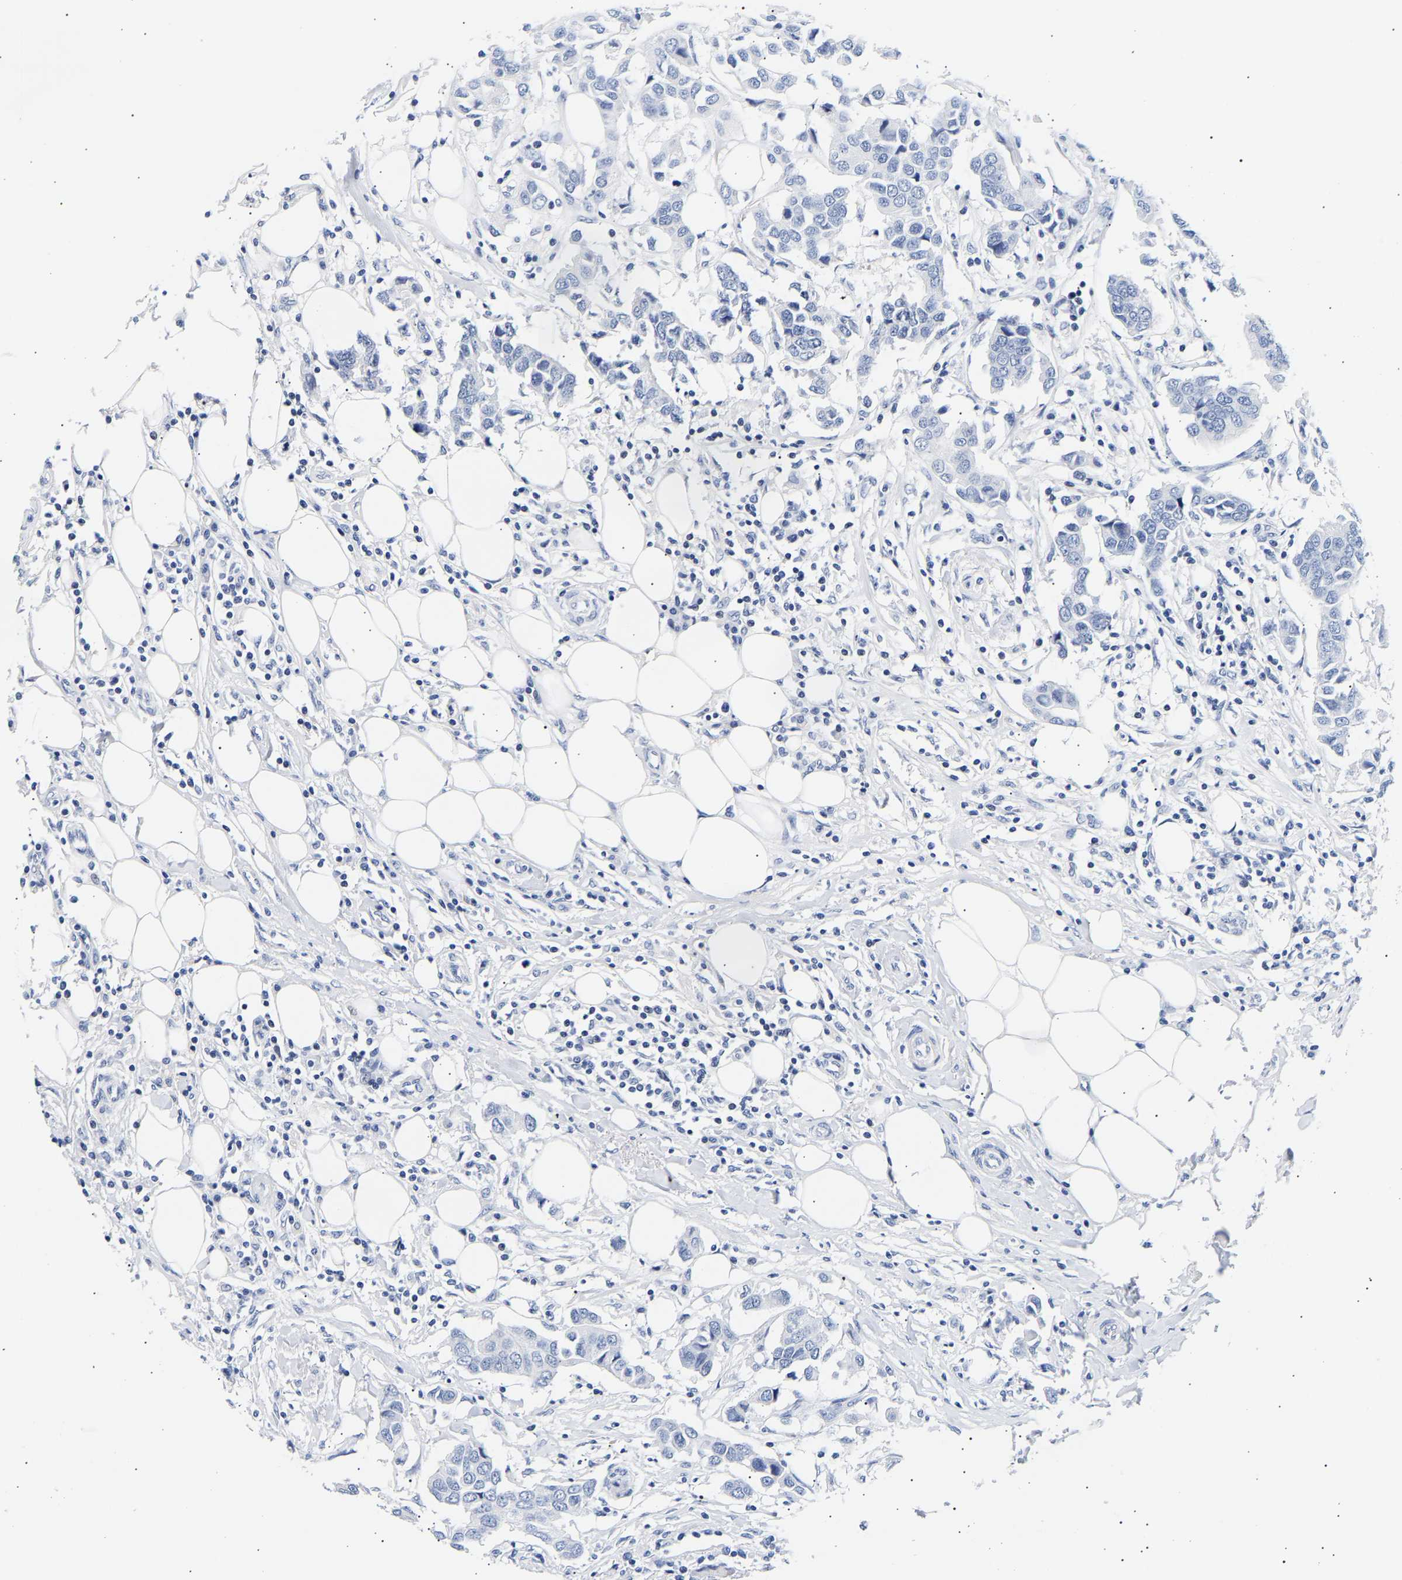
{"staining": {"intensity": "negative", "quantity": "none", "location": "none"}, "tissue": "breast cancer", "cell_type": "Tumor cells", "image_type": "cancer", "snomed": [{"axis": "morphology", "description": "Duct carcinoma"}, {"axis": "topography", "description": "Breast"}], "caption": "This is an IHC histopathology image of breast cancer (infiltrating ductal carcinoma). There is no positivity in tumor cells.", "gene": "SPINK2", "patient": {"sex": "female", "age": 80}}